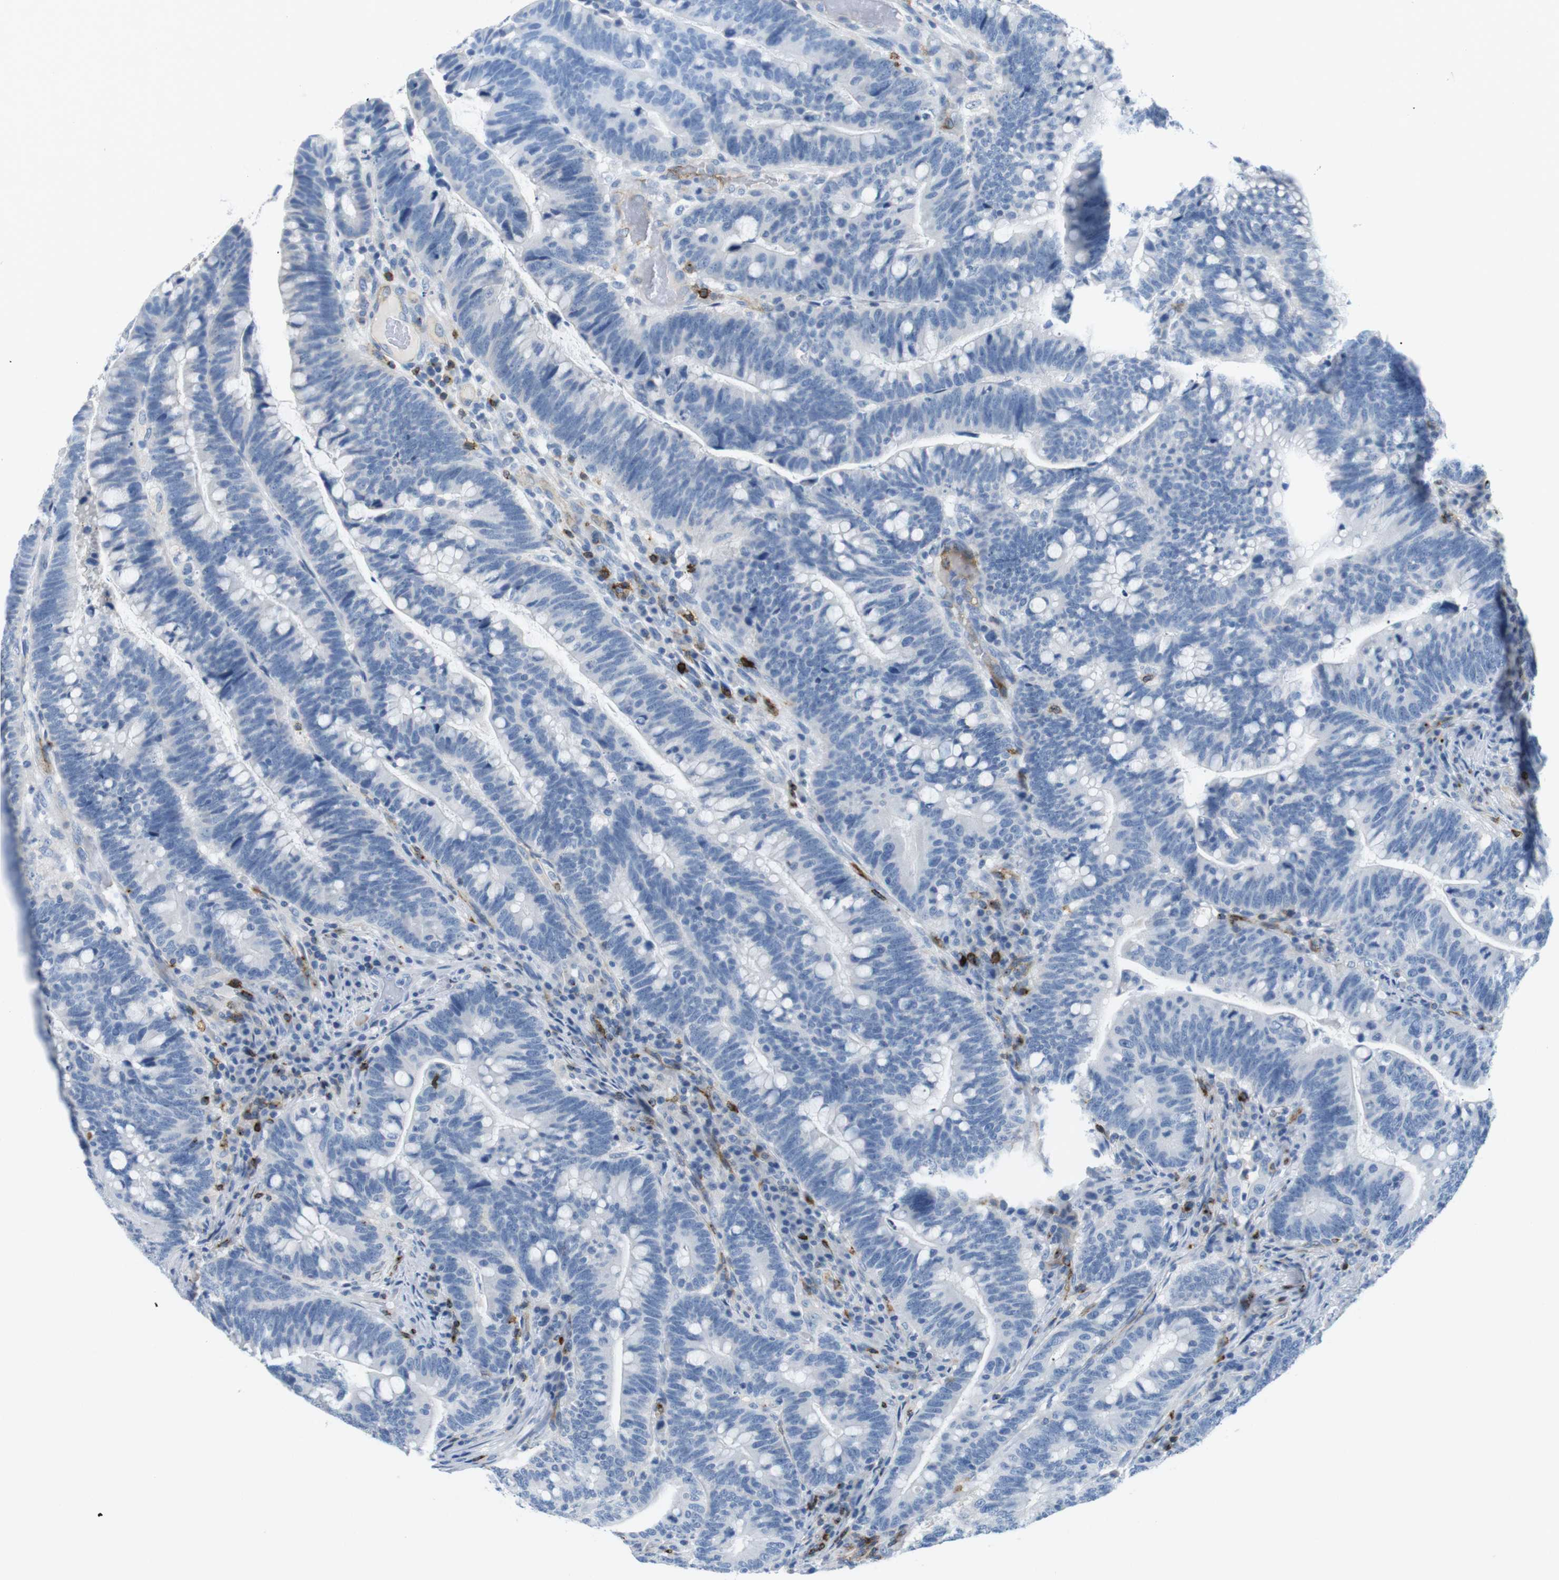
{"staining": {"intensity": "negative", "quantity": "none", "location": "none"}, "tissue": "colorectal cancer", "cell_type": "Tumor cells", "image_type": "cancer", "snomed": [{"axis": "morphology", "description": "Normal tissue, NOS"}, {"axis": "morphology", "description": "Adenocarcinoma, NOS"}, {"axis": "topography", "description": "Colon"}], "caption": "Immunohistochemistry of colorectal cancer (adenocarcinoma) displays no expression in tumor cells. (Stains: DAB immunohistochemistry (IHC) with hematoxylin counter stain, Microscopy: brightfield microscopy at high magnification).", "gene": "TNFRSF4", "patient": {"sex": "female", "age": 66}}